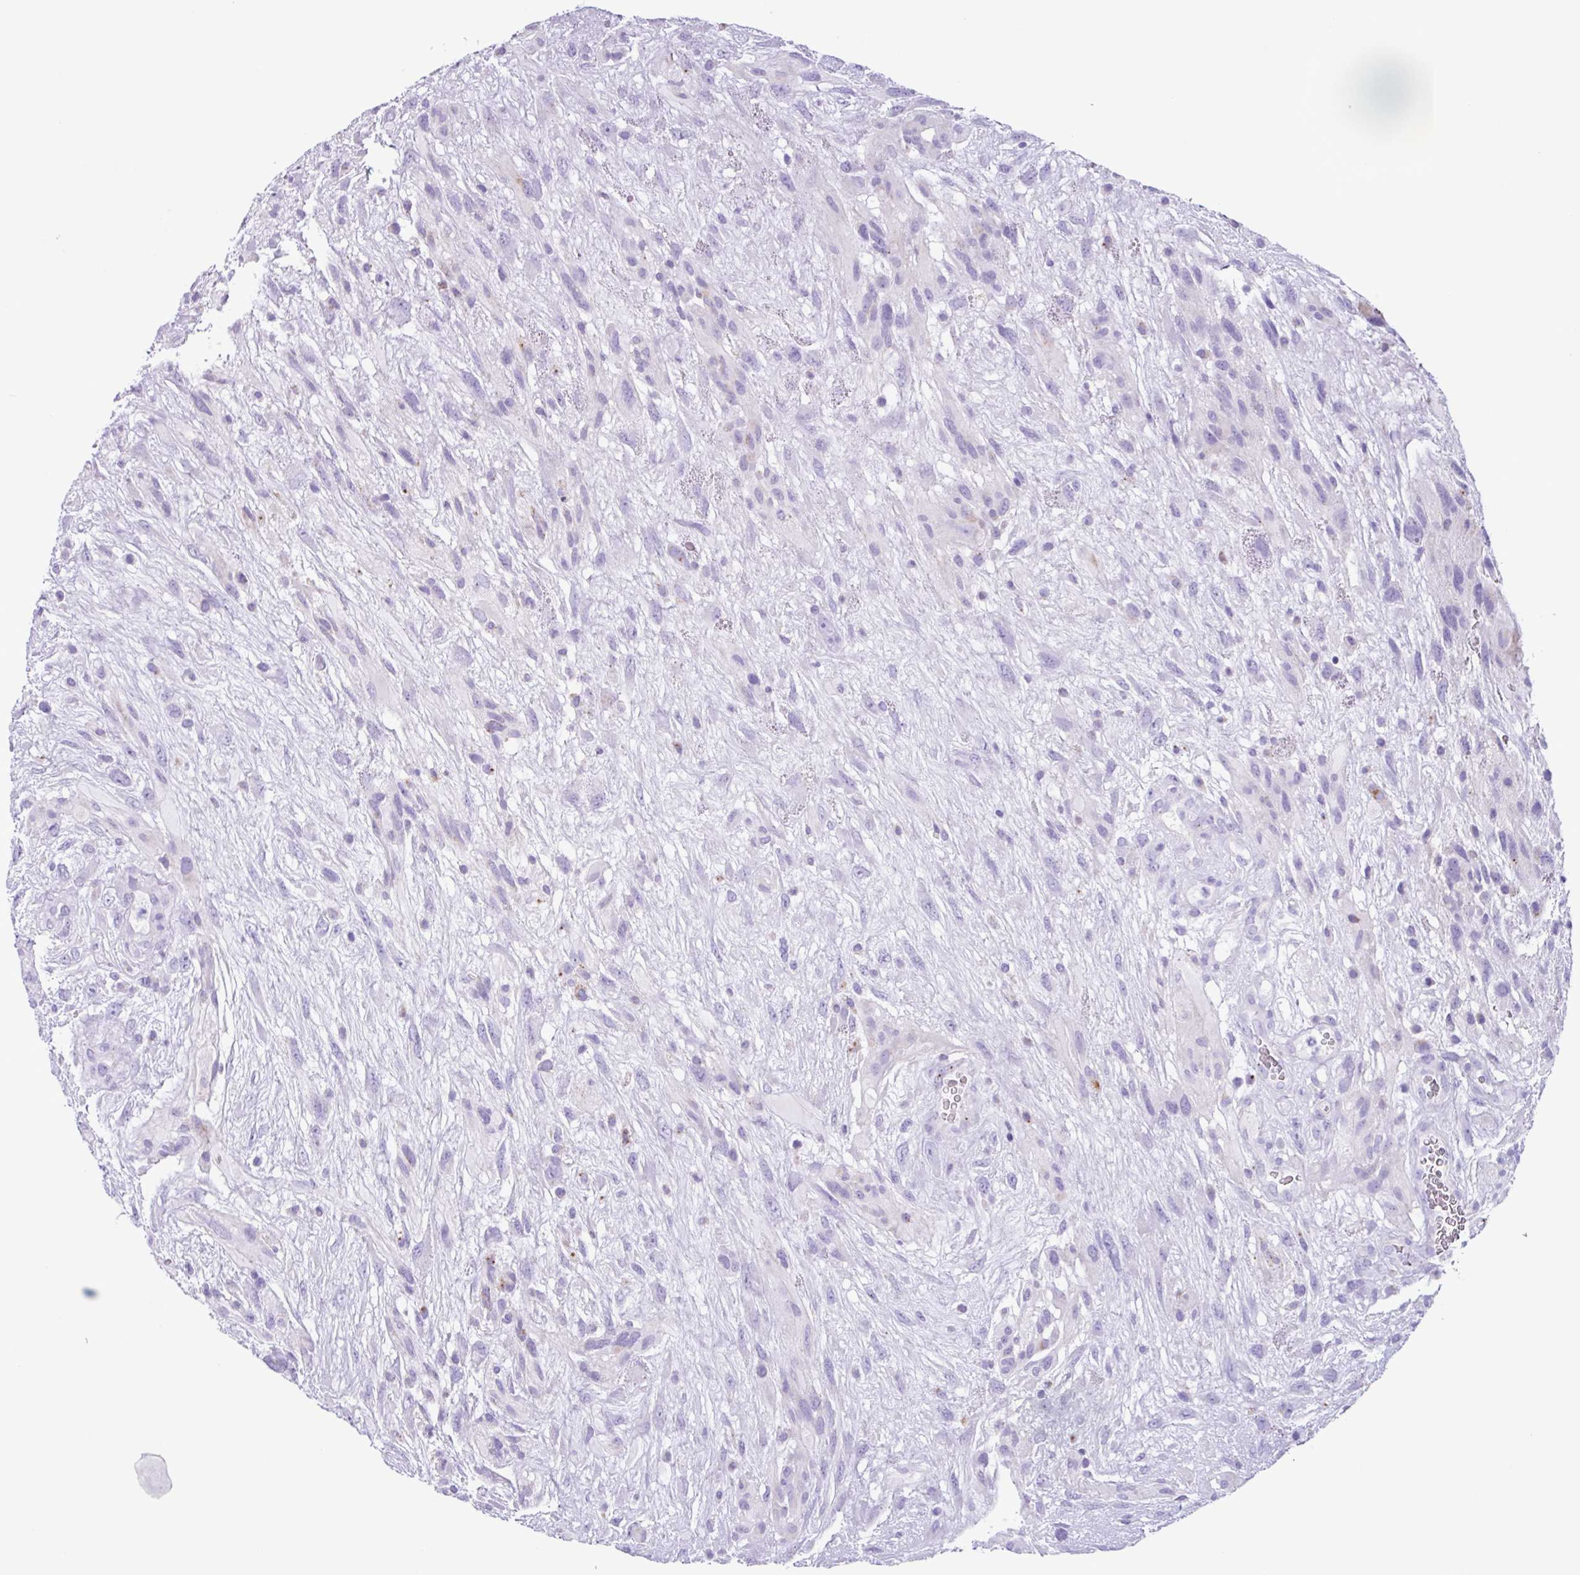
{"staining": {"intensity": "negative", "quantity": "none", "location": "none"}, "tissue": "glioma", "cell_type": "Tumor cells", "image_type": "cancer", "snomed": [{"axis": "morphology", "description": "Glioma, malignant, High grade"}, {"axis": "topography", "description": "Brain"}], "caption": "Tumor cells are negative for protein expression in human glioma.", "gene": "AGO3", "patient": {"sex": "male", "age": 61}}